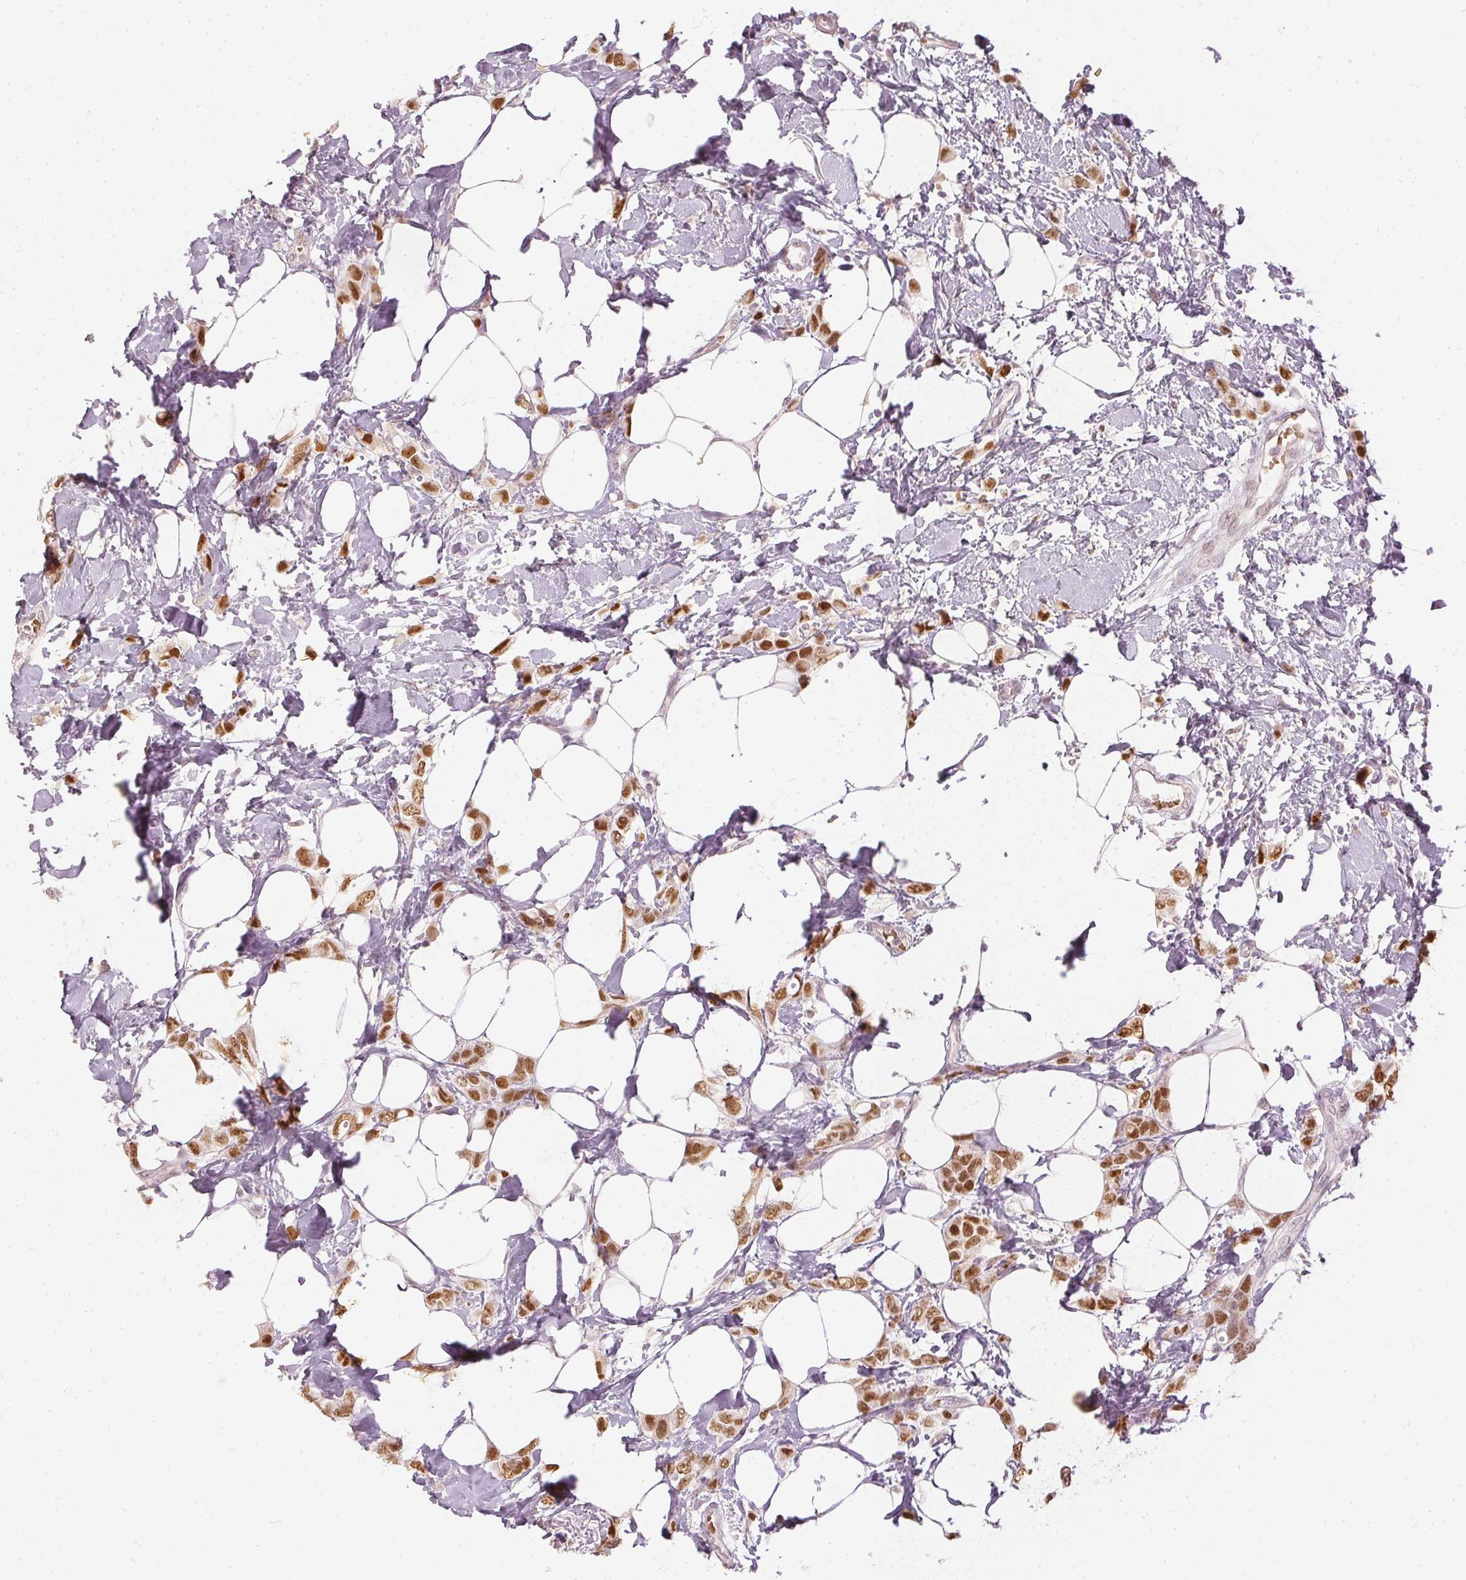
{"staining": {"intensity": "moderate", "quantity": ">75%", "location": "nuclear"}, "tissue": "breast cancer", "cell_type": "Tumor cells", "image_type": "cancer", "snomed": [{"axis": "morphology", "description": "Lobular carcinoma"}, {"axis": "topography", "description": "Breast"}], "caption": "This is an image of IHC staining of breast lobular carcinoma, which shows moderate expression in the nuclear of tumor cells.", "gene": "SLC39A3", "patient": {"sex": "female", "age": 66}}